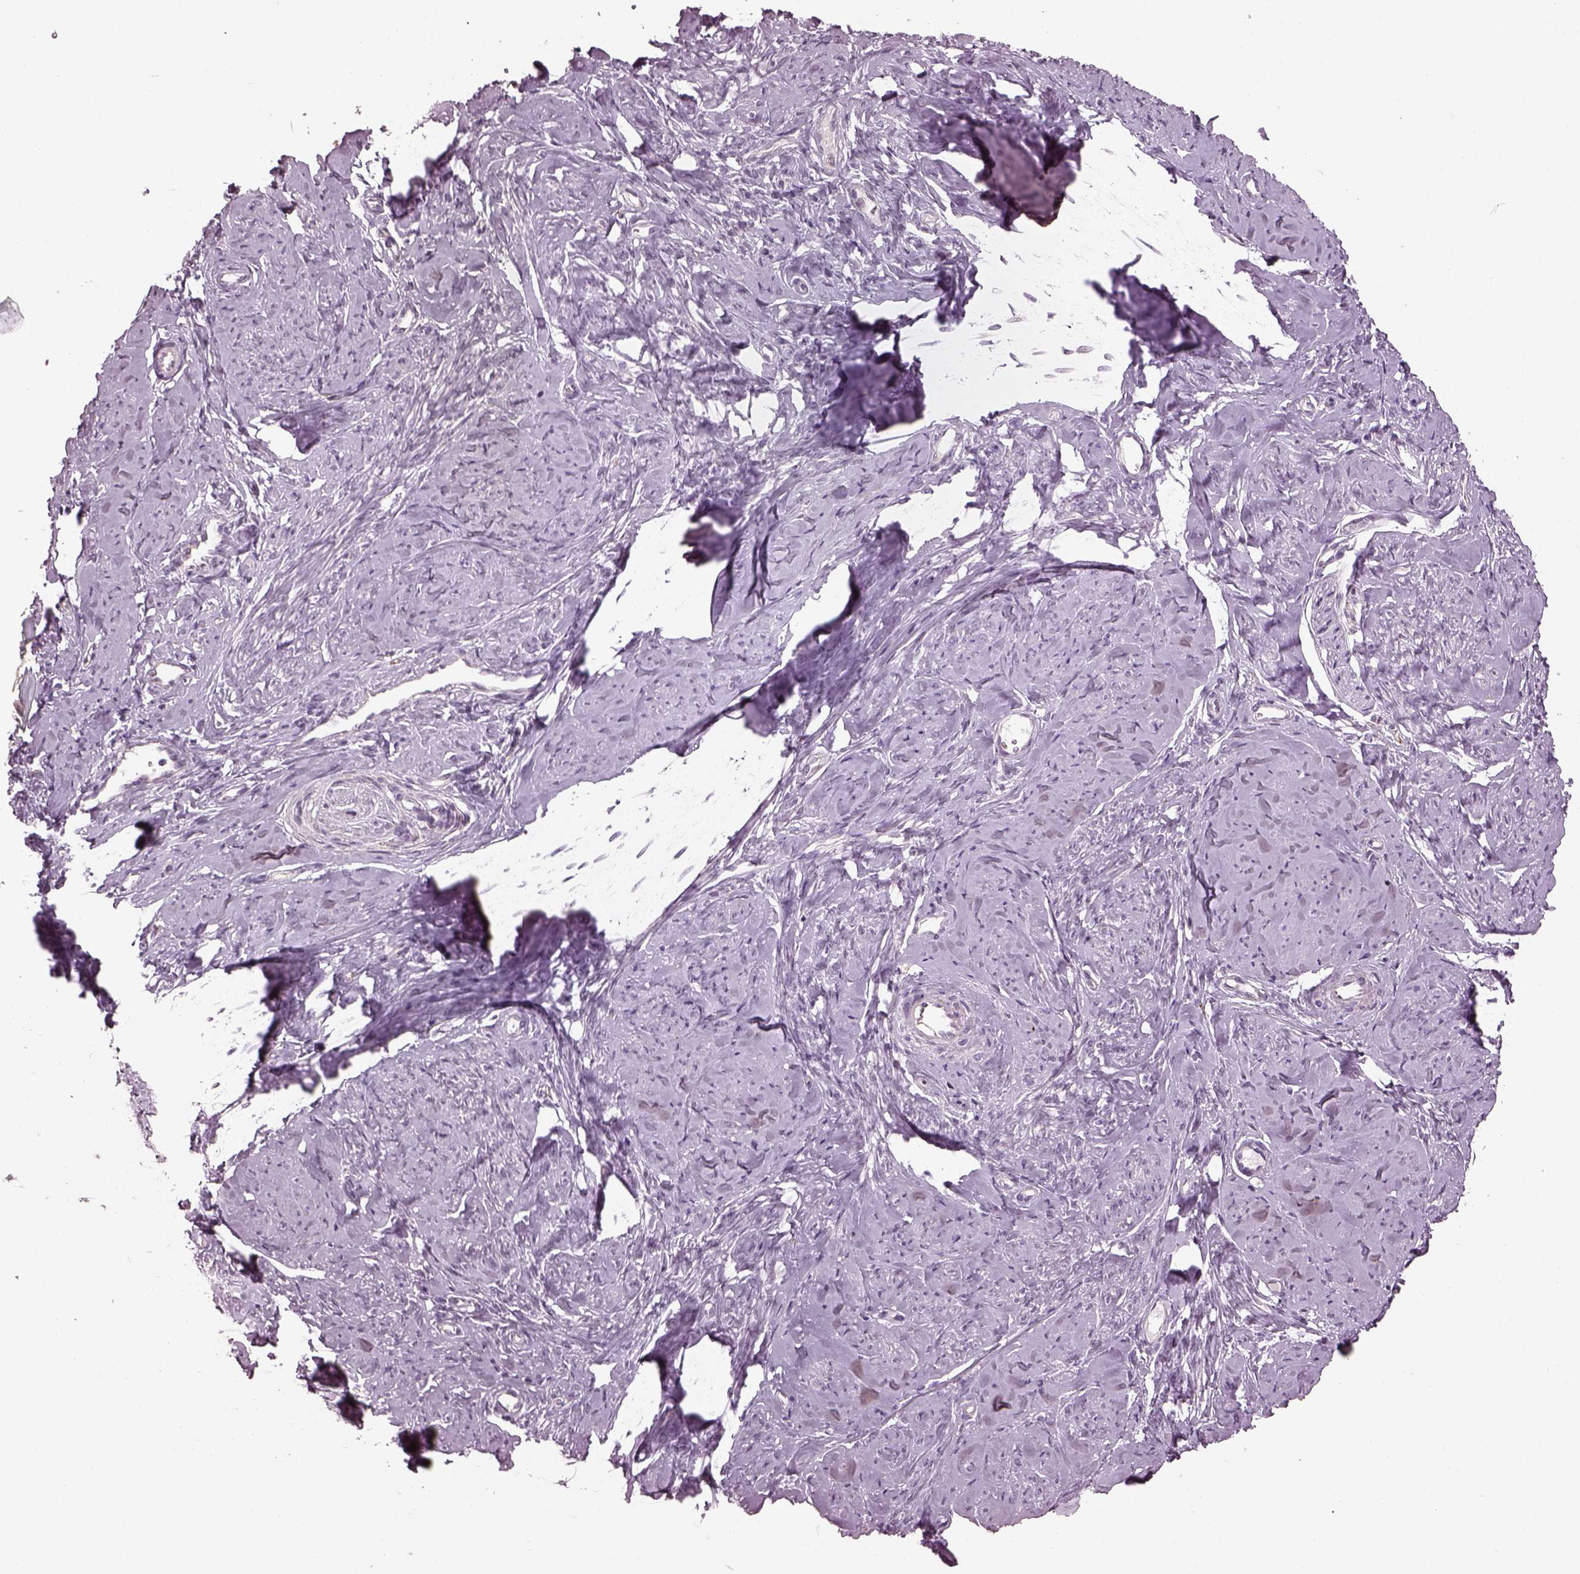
{"staining": {"intensity": "negative", "quantity": "none", "location": "none"}, "tissue": "smooth muscle", "cell_type": "Smooth muscle cells", "image_type": "normal", "snomed": [{"axis": "morphology", "description": "Normal tissue, NOS"}, {"axis": "topography", "description": "Smooth muscle"}], "caption": "High power microscopy image of an immunohistochemistry (IHC) micrograph of benign smooth muscle, revealing no significant positivity in smooth muscle cells.", "gene": "GAL", "patient": {"sex": "female", "age": 48}}